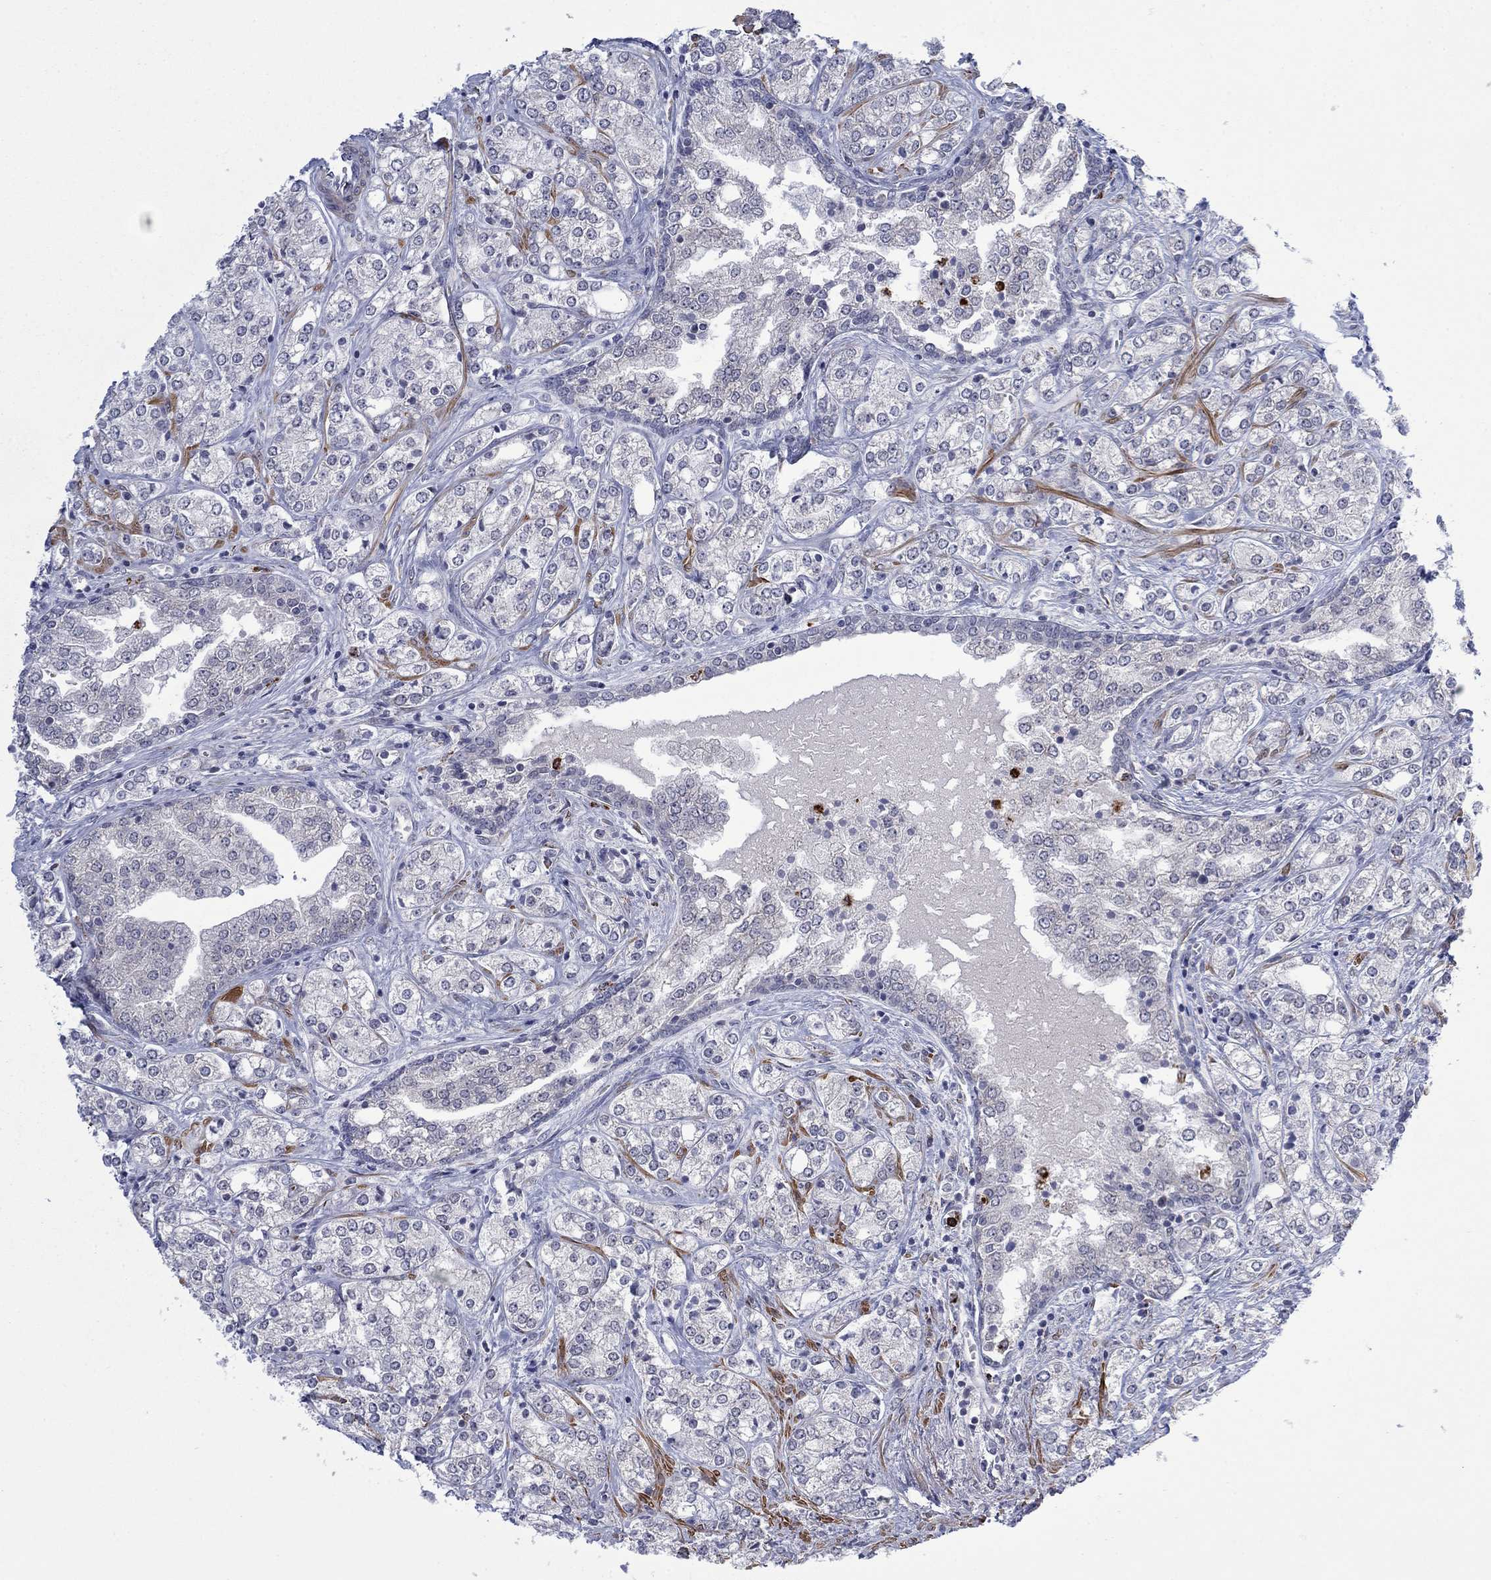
{"staining": {"intensity": "negative", "quantity": "none", "location": "none"}, "tissue": "prostate cancer", "cell_type": "Tumor cells", "image_type": "cancer", "snomed": [{"axis": "morphology", "description": "Adenocarcinoma, NOS"}, {"axis": "topography", "description": "Prostate and seminal vesicle, NOS"}, {"axis": "topography", "description": "Prostate"}], "caption": "Immunohistochemistry image of neoplastic tissue: human adenocarcinoma (prostate) stained with DAB (3,3'-diaminobenzidine) shows no significant protein expression in tumor cells.", "gene": "MTRFR", "patient": {"sex": "male", "age": 62}}